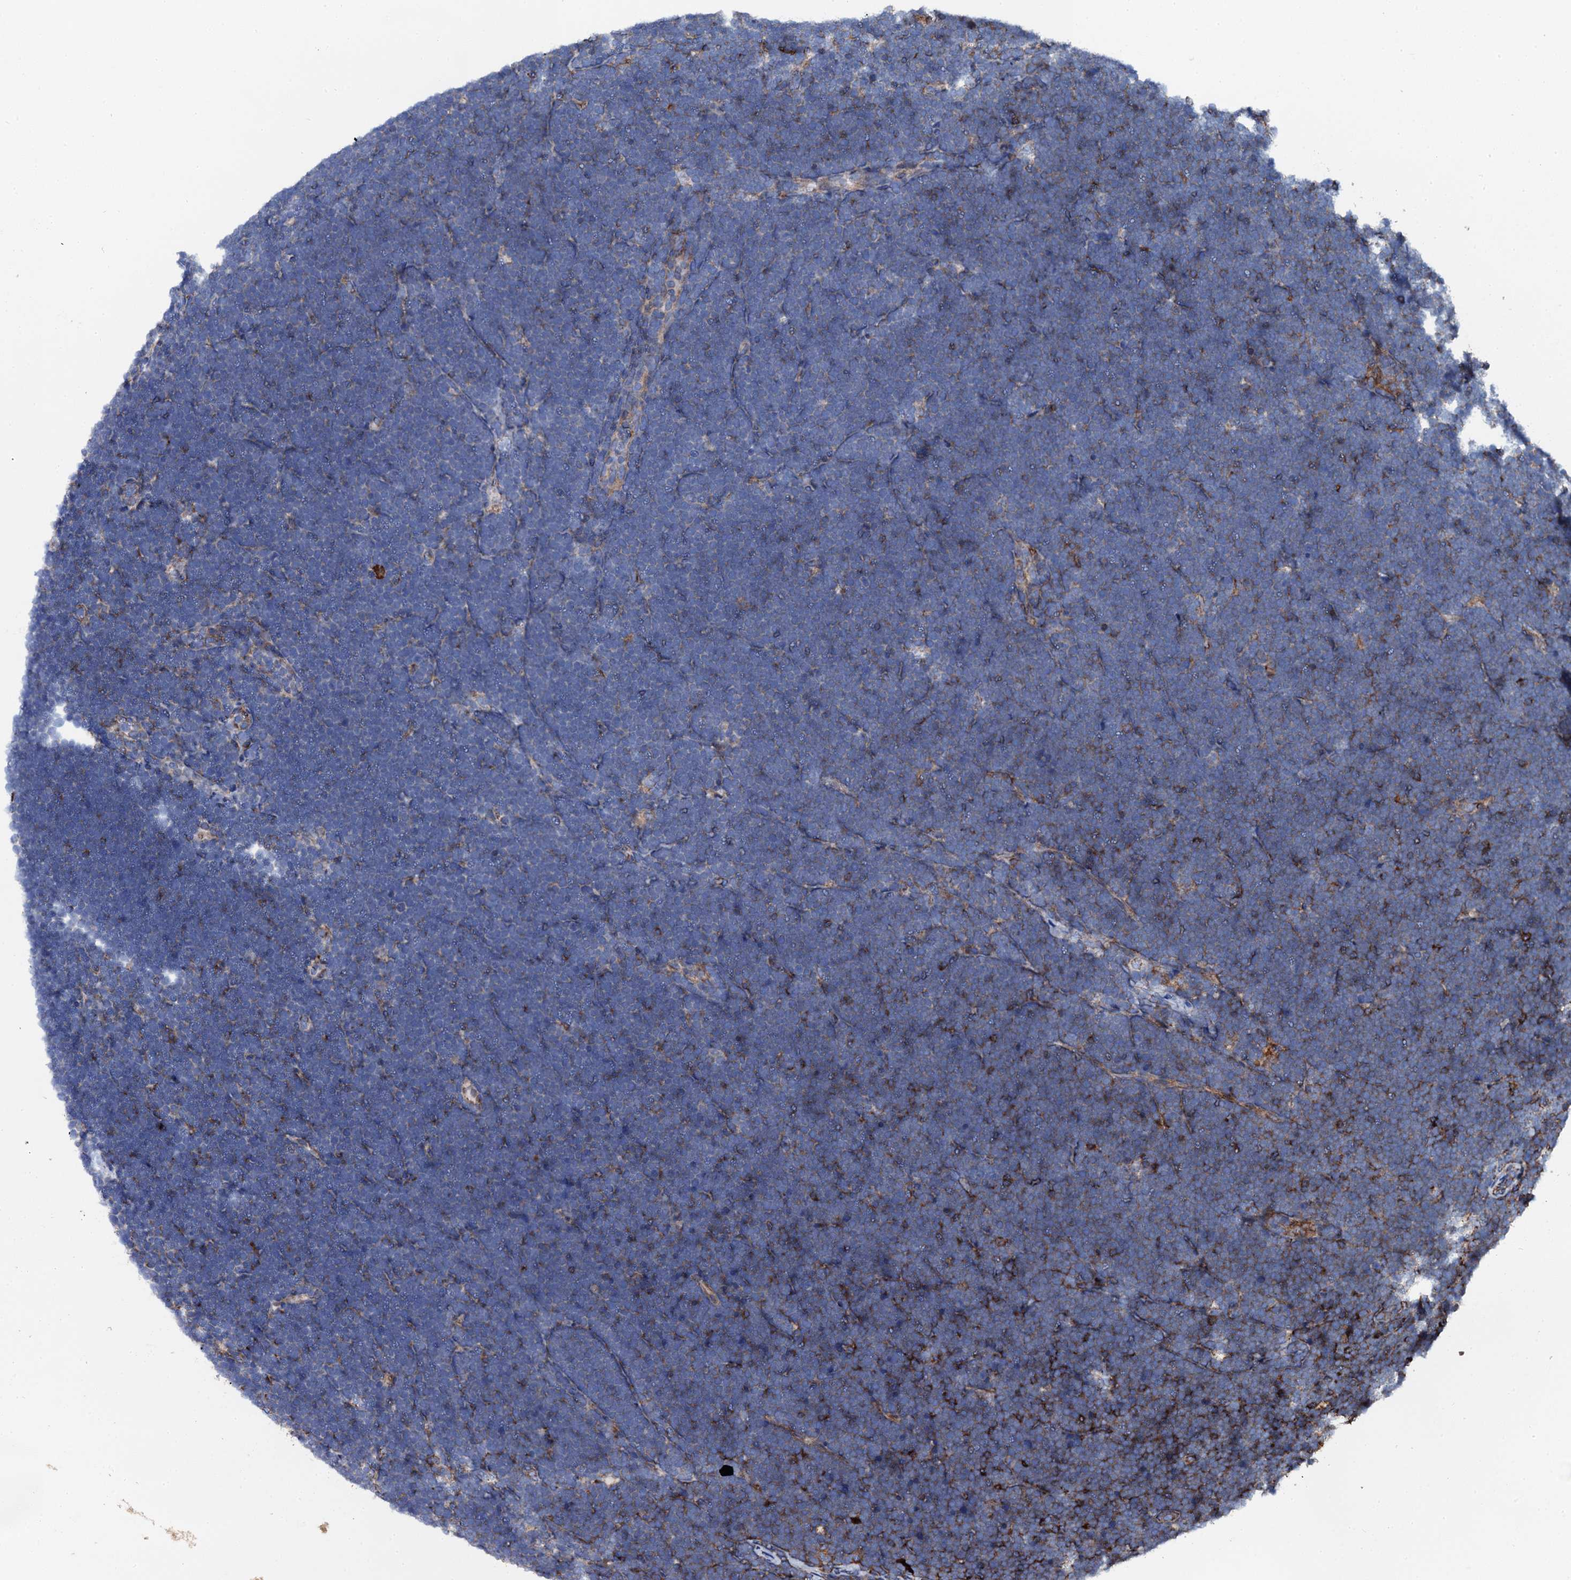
{"staining": {"intensity": "negative", "quantity": "none", "location": "none"}, "tissue": "lymphoma", "cell_type": "Tumor cells", "image_type": "cancer", "snomed": [{"axis": "morphology", "description": "Malignant lymphoma, non-Hodgkin's type, High grade"}, {"axis": "topography", "description": "Lymph node"}], "caption": "Tumor cells show no significant protein expression in high-grade malignant lymphoma, non-Hodgkin's type.", "gene": "INTS10", "patient": {"sex": "male", "age": 13}}